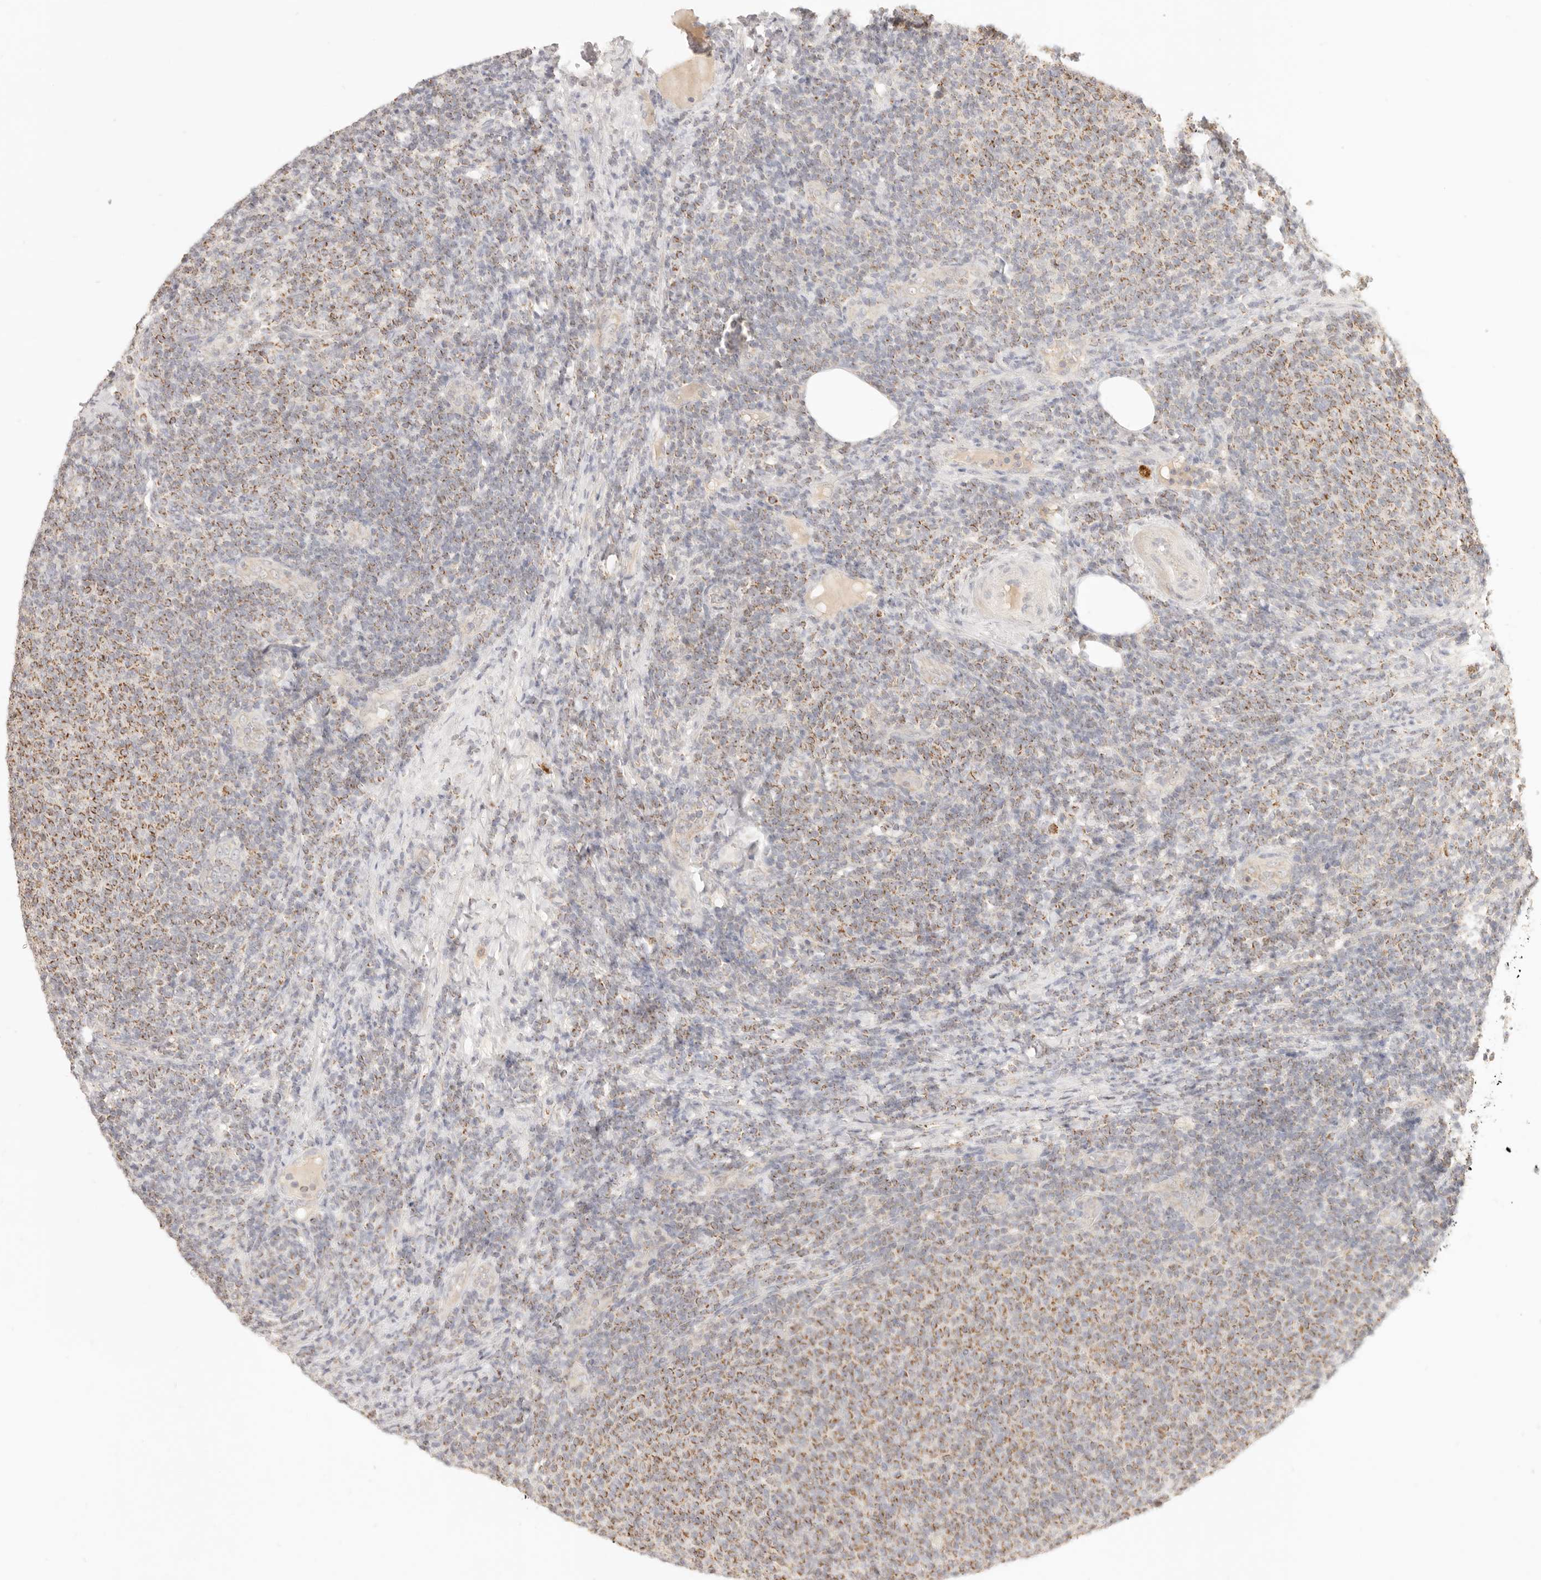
{"staining": {"intensity": "moderate", "quantity": ">75%", "location": "cytoplasmic/membranous"}, "tissue": "lymphoma", "cell_type": "Tumor cells", "image_type": "cancer", "snomed": [{"axis": "morphology", "description": "Malignant lymphoma, non-Hodgkin's type, Low grade"}, {"axis": "topography", "description": "Lymph node"}], "caption": "This micrograph exhibits immunohistochemistry (IHC) staining of lymphoma, with medium moderate cytoplasmic/membranous staining in approximately >75% of tumor cells.", "gene": "CPLANE2", "patient": {"sex": "male", "age": 66}}